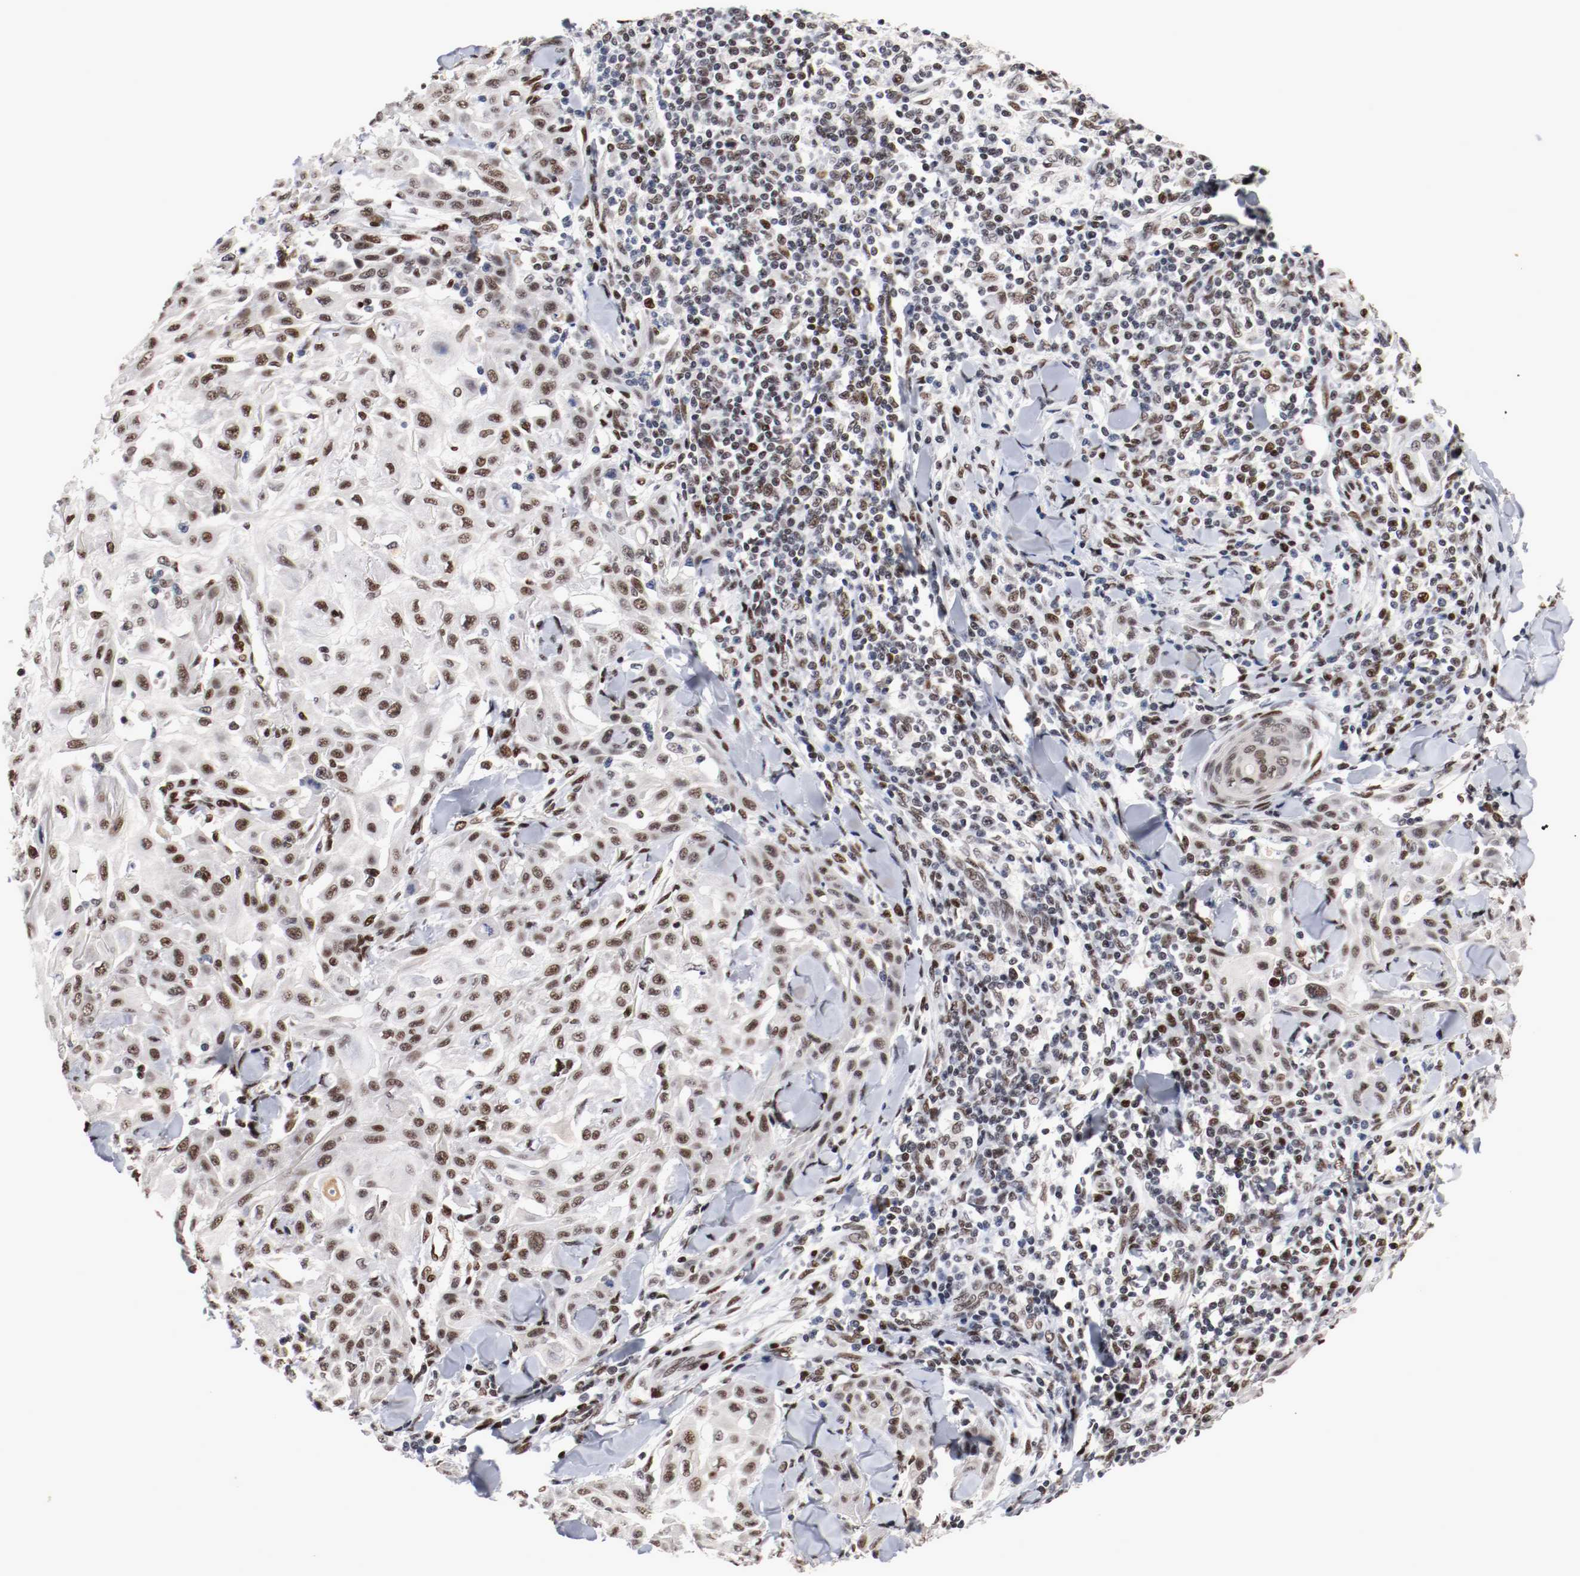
{"staining": {"intensity": "strong", "quantity": ">75%", "location": "nuclear"}, "tissue": "skin cancer", "cell_type": "Tumor cells", "image_type": "cancer", "snomed": [{"axis": "morphology", "description": "Squamous cell carcinoma, NOS"}, {"axis": "topography", "description": "Skin"}], "caption": "Immunohistochemical staining of skin squamous cell carcinoma reveals strong nuclear protein staining in approximately >75% of tumor cells.", "gene": "MEF2D", "patient": {"sex": "male", "age": 24}}